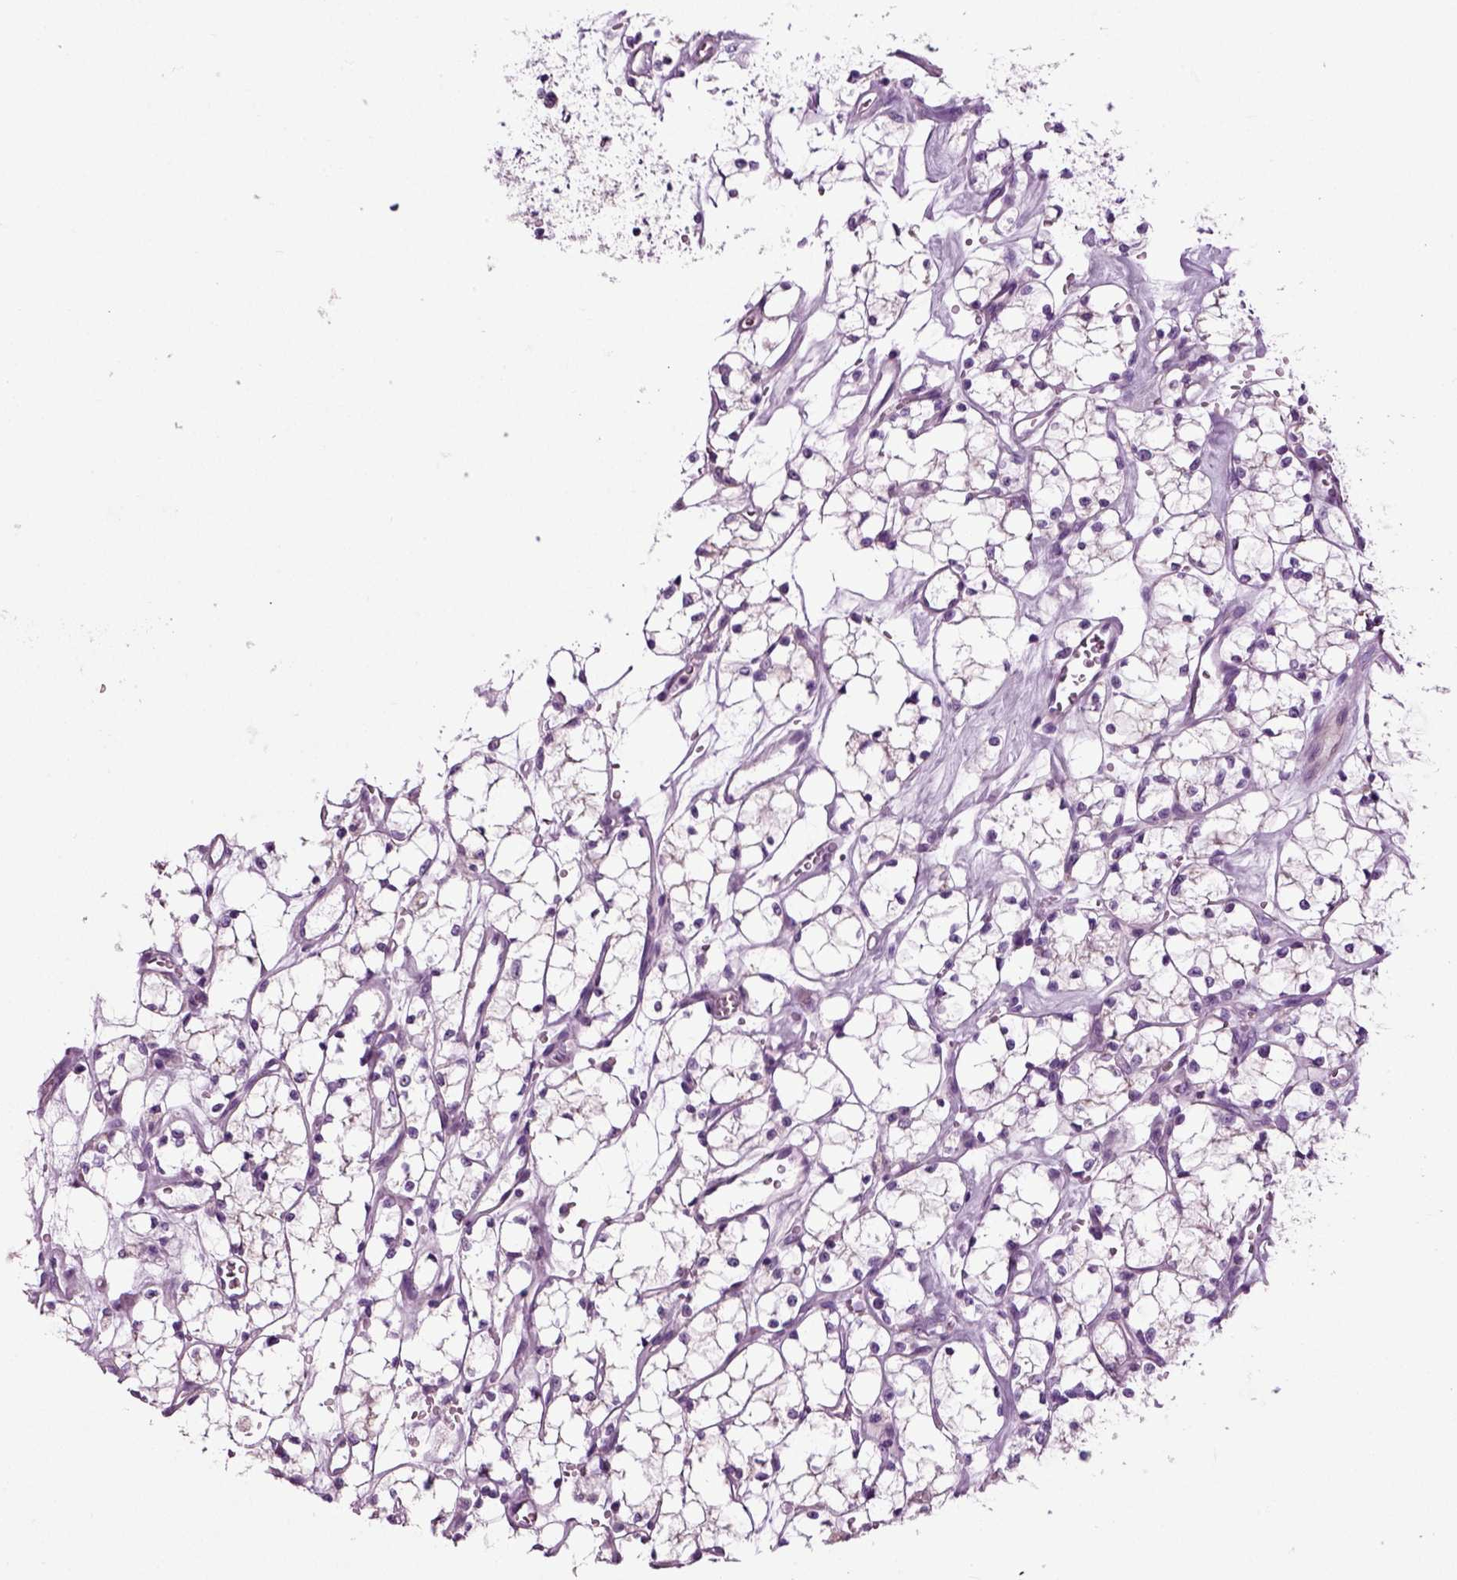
{"staining": {"intensity": "negative", "quantity": "none", "location": "none"}, "tissue": "renal cancer", "cell_type": "Tumor cells", "image_type": "cancer", "snomed": [{"axis": "morphology", "description": "Adenocarcinoma, NOS"}, {"axis": "topography", "description": "Kidney"}], "caption": "Renal cancer was stained to show a protein in brown. There is no significant staining in tumor cells. (DAB (3,3'-diaminobenzidine) immunohistochemistry visualized using brightfield microscopy, high magnification).", "gene": "DNAH10", "patient": {"sex": "female", "age": 69}}